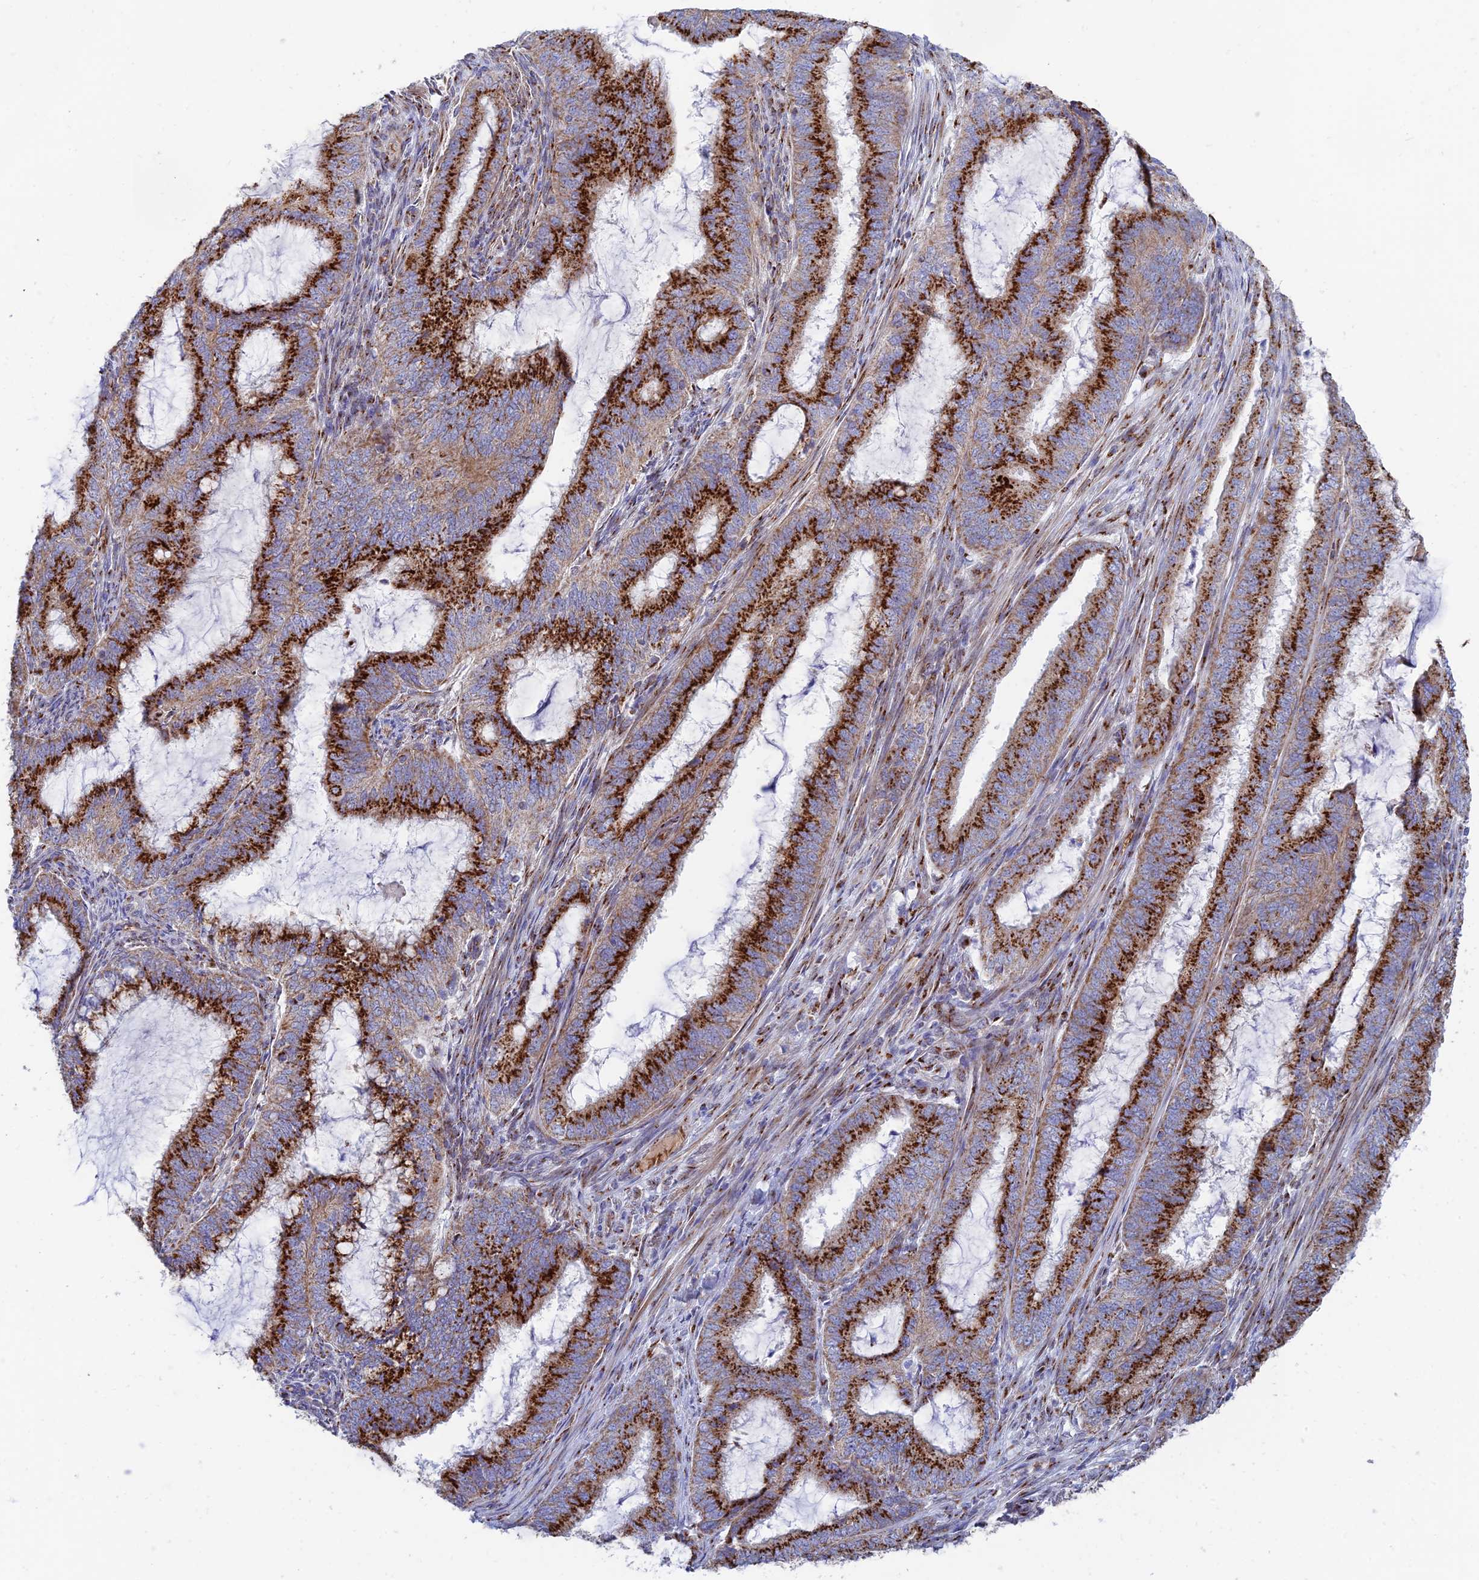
{"staining": {"intensity": "strong", "quantity": ">75%", "location": "cytoplasmic/membranous"}, "tissue": "endometrial cancer", "cell_type": "Tumor cells", "image_type": "cancer", "snomed": [{"axis": "morphology", "description": "Adenocarcinoma, NOS"}, {"axis": "topography", "description": "Endometrium"}], "caption": "Strong cytoplasmic/membranous expression for a protein is seen in approximately >75% of tumor cells of endometrial adenocarcinoma using IHC.", "gene": "HS2ST1", "patient": {"sex": "female", "age": 51}}